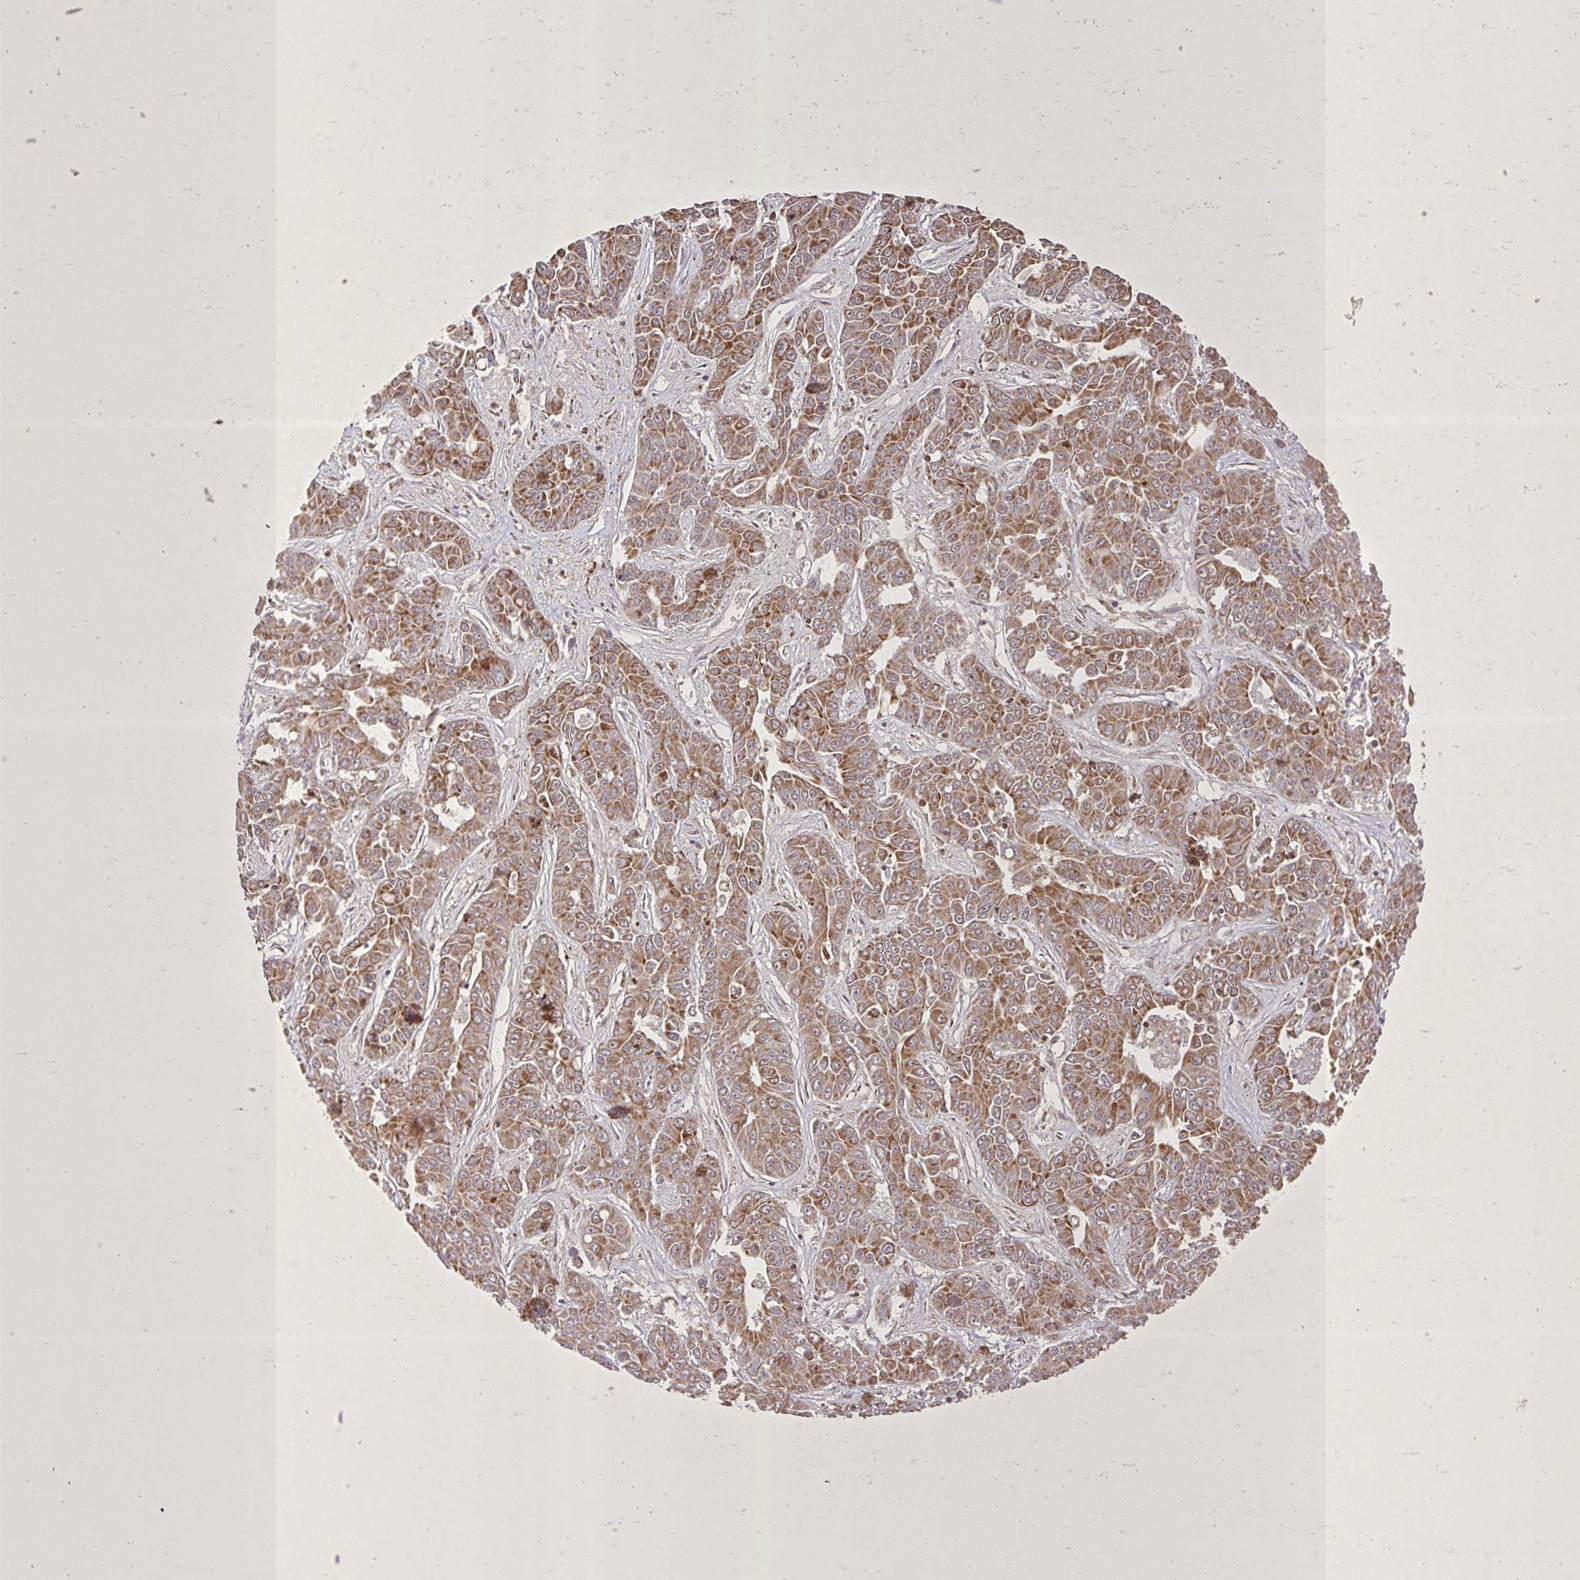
{"staining": {"intensity": "moderate", "quantity": ">75%", "location": "cytoplasmic/membranous"}, "tissue": "liver cancer", "cell_type": "Tumor cells", "image_type": "cancer", "snomed": [{"axis": "morphology", "description": "Cholangiocarcinoma"}, {"axis": "topography", "description": "Liver"}], "caption": "A brown stain shows moderate cytoplasmic/membranous expression of a protein in cholangiocarcinoma (liver) tumor cells.", "gene": "AGK", "patient": {"sex": "female", "age": 52}}